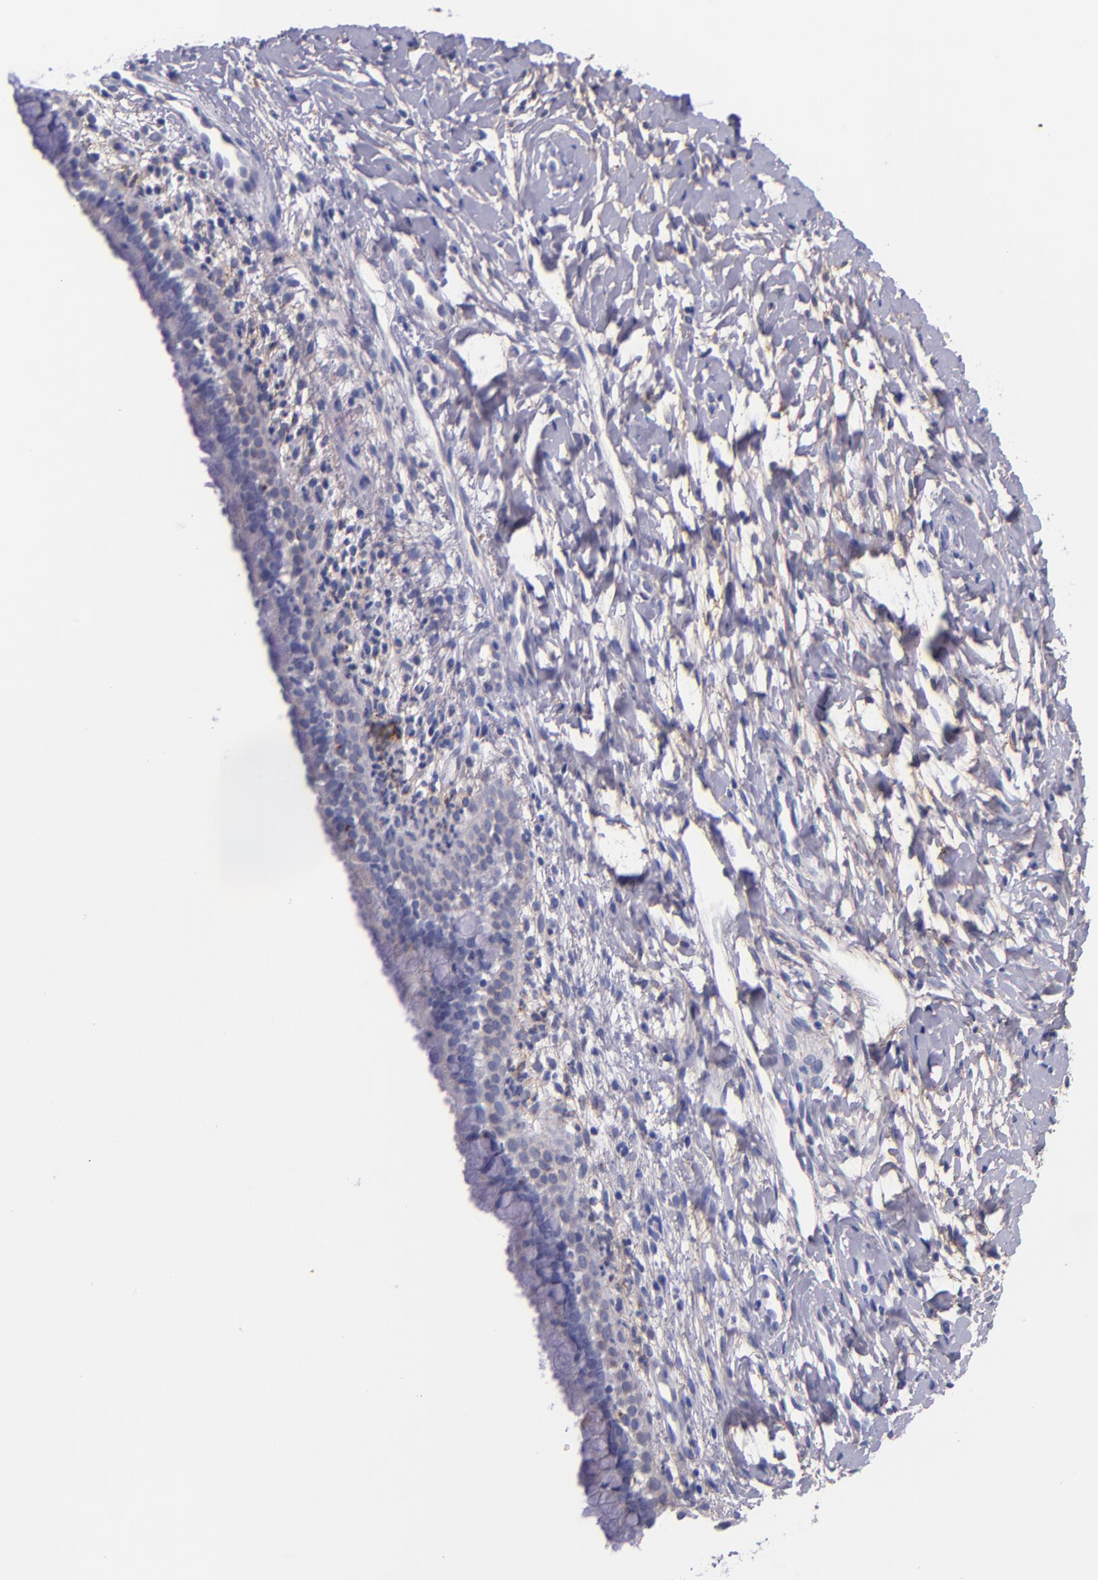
{"staining": {"intensity": "negative", "quantity": "none", "location": "none"}, "tissue": "cervix", "cell_type": "Glandular cells", "image_type": "normal", "snomed": [{"axis": "morphology", "description": "Normal tissue, NOS"}, {"axis": "topography", "description": "Cervix"}], "caption": "There is no significant staining in glandular cells of cervix. (Immunohistochemistry (ihc), brightfield microscopy, high magnification).", "gene": "IVL", "patient": {"sex": "female", "age": 46}}